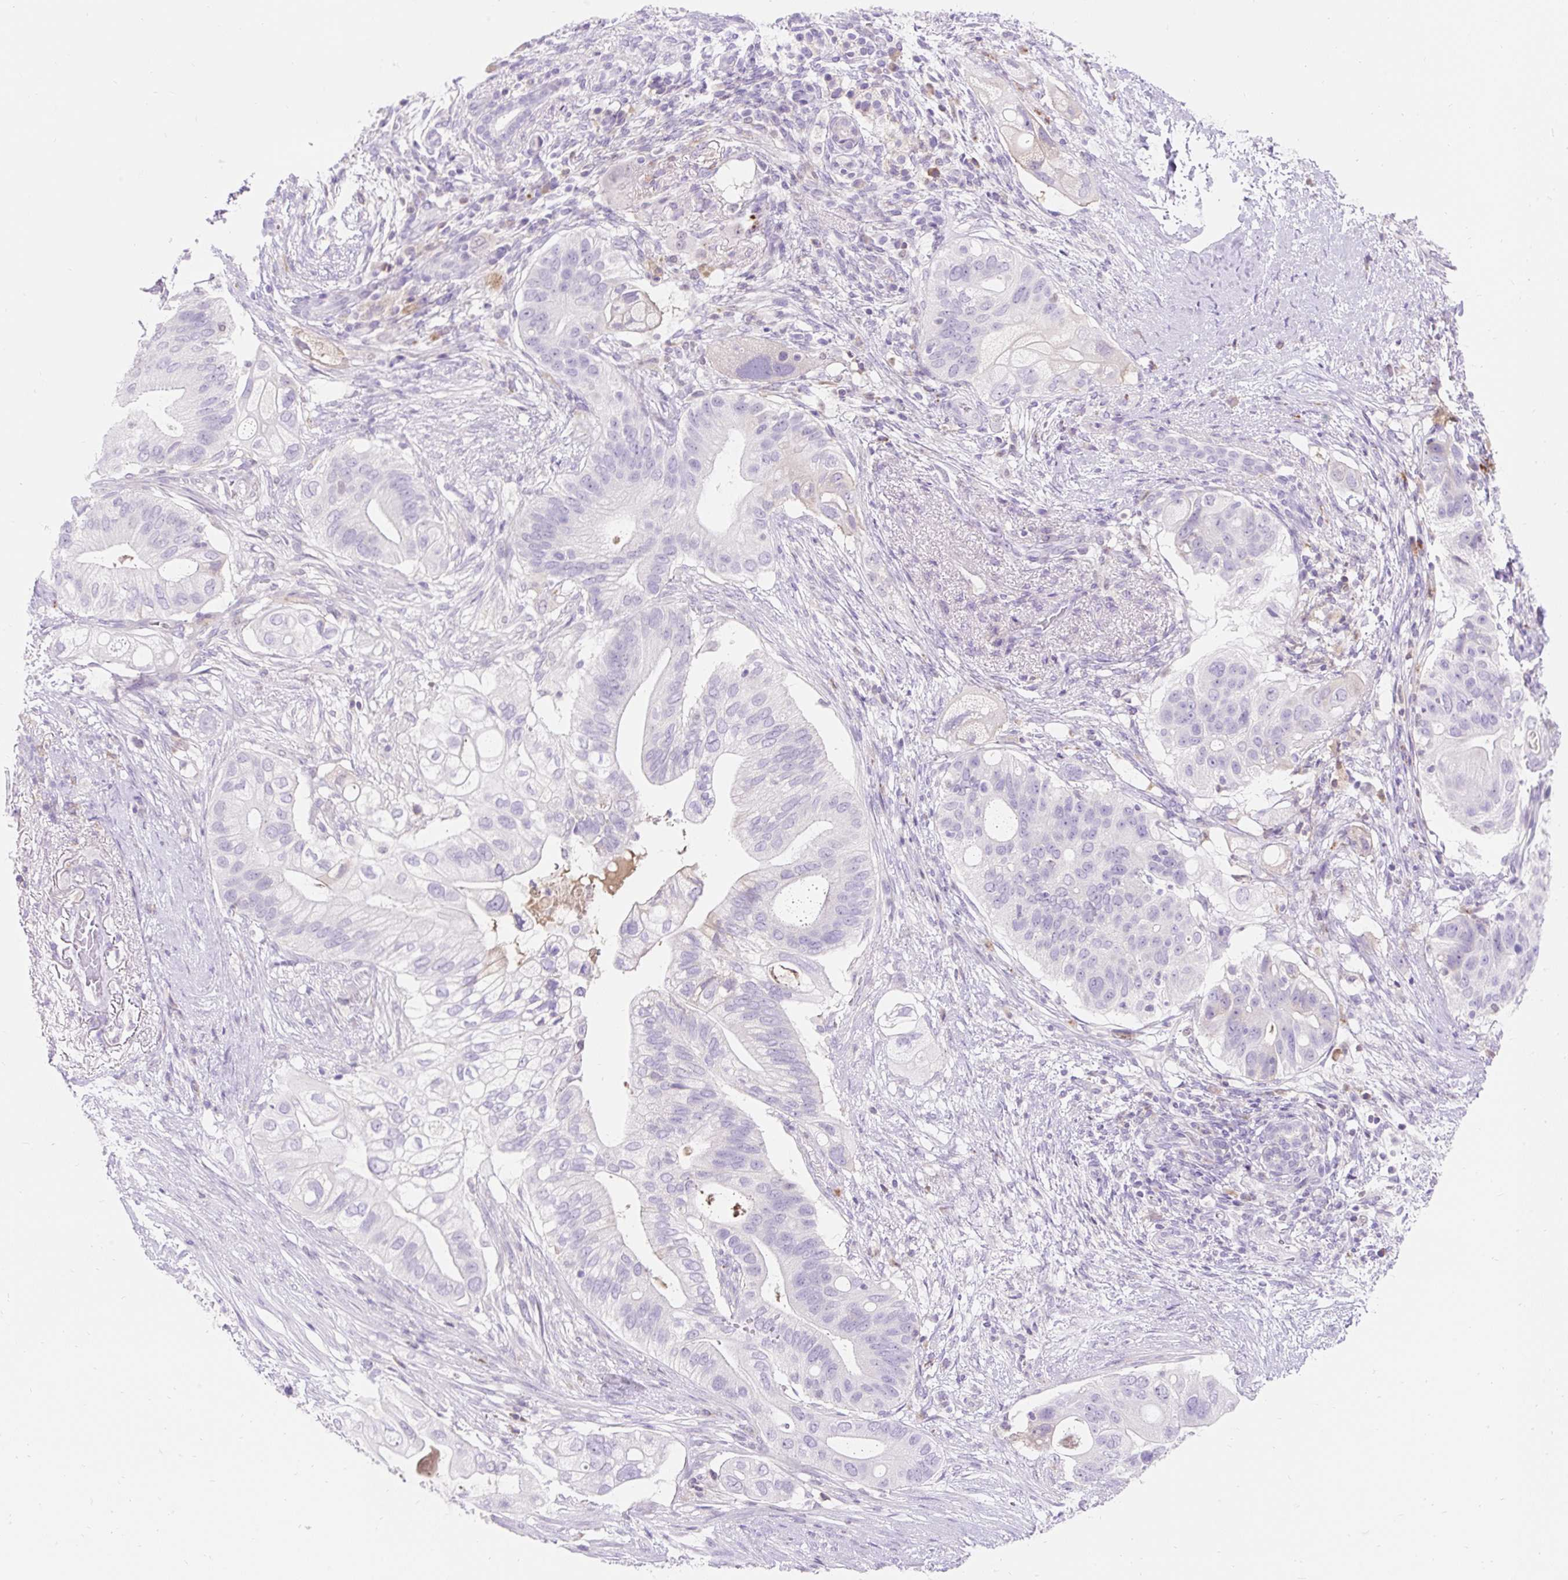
{"staining": {"intensity": "negative", "quantity": "none", "location": "none"}, "tissue": "pancreatic cancer", "cell_type": "Tumor cells", "image_type": "cancer", "snomed": [{"axis": "morphology", "description": "Adenocarcinoma, NOS"}, {"axis": "topography", "description": "Pancreas"}], "caption": "DAB immunohistochemical staining of pancreatic adenocarcinoma reveals no significant positivity in tumor cells.", "gene": "TMEM150C", "patient": {"sex": "female", "age": 72}}